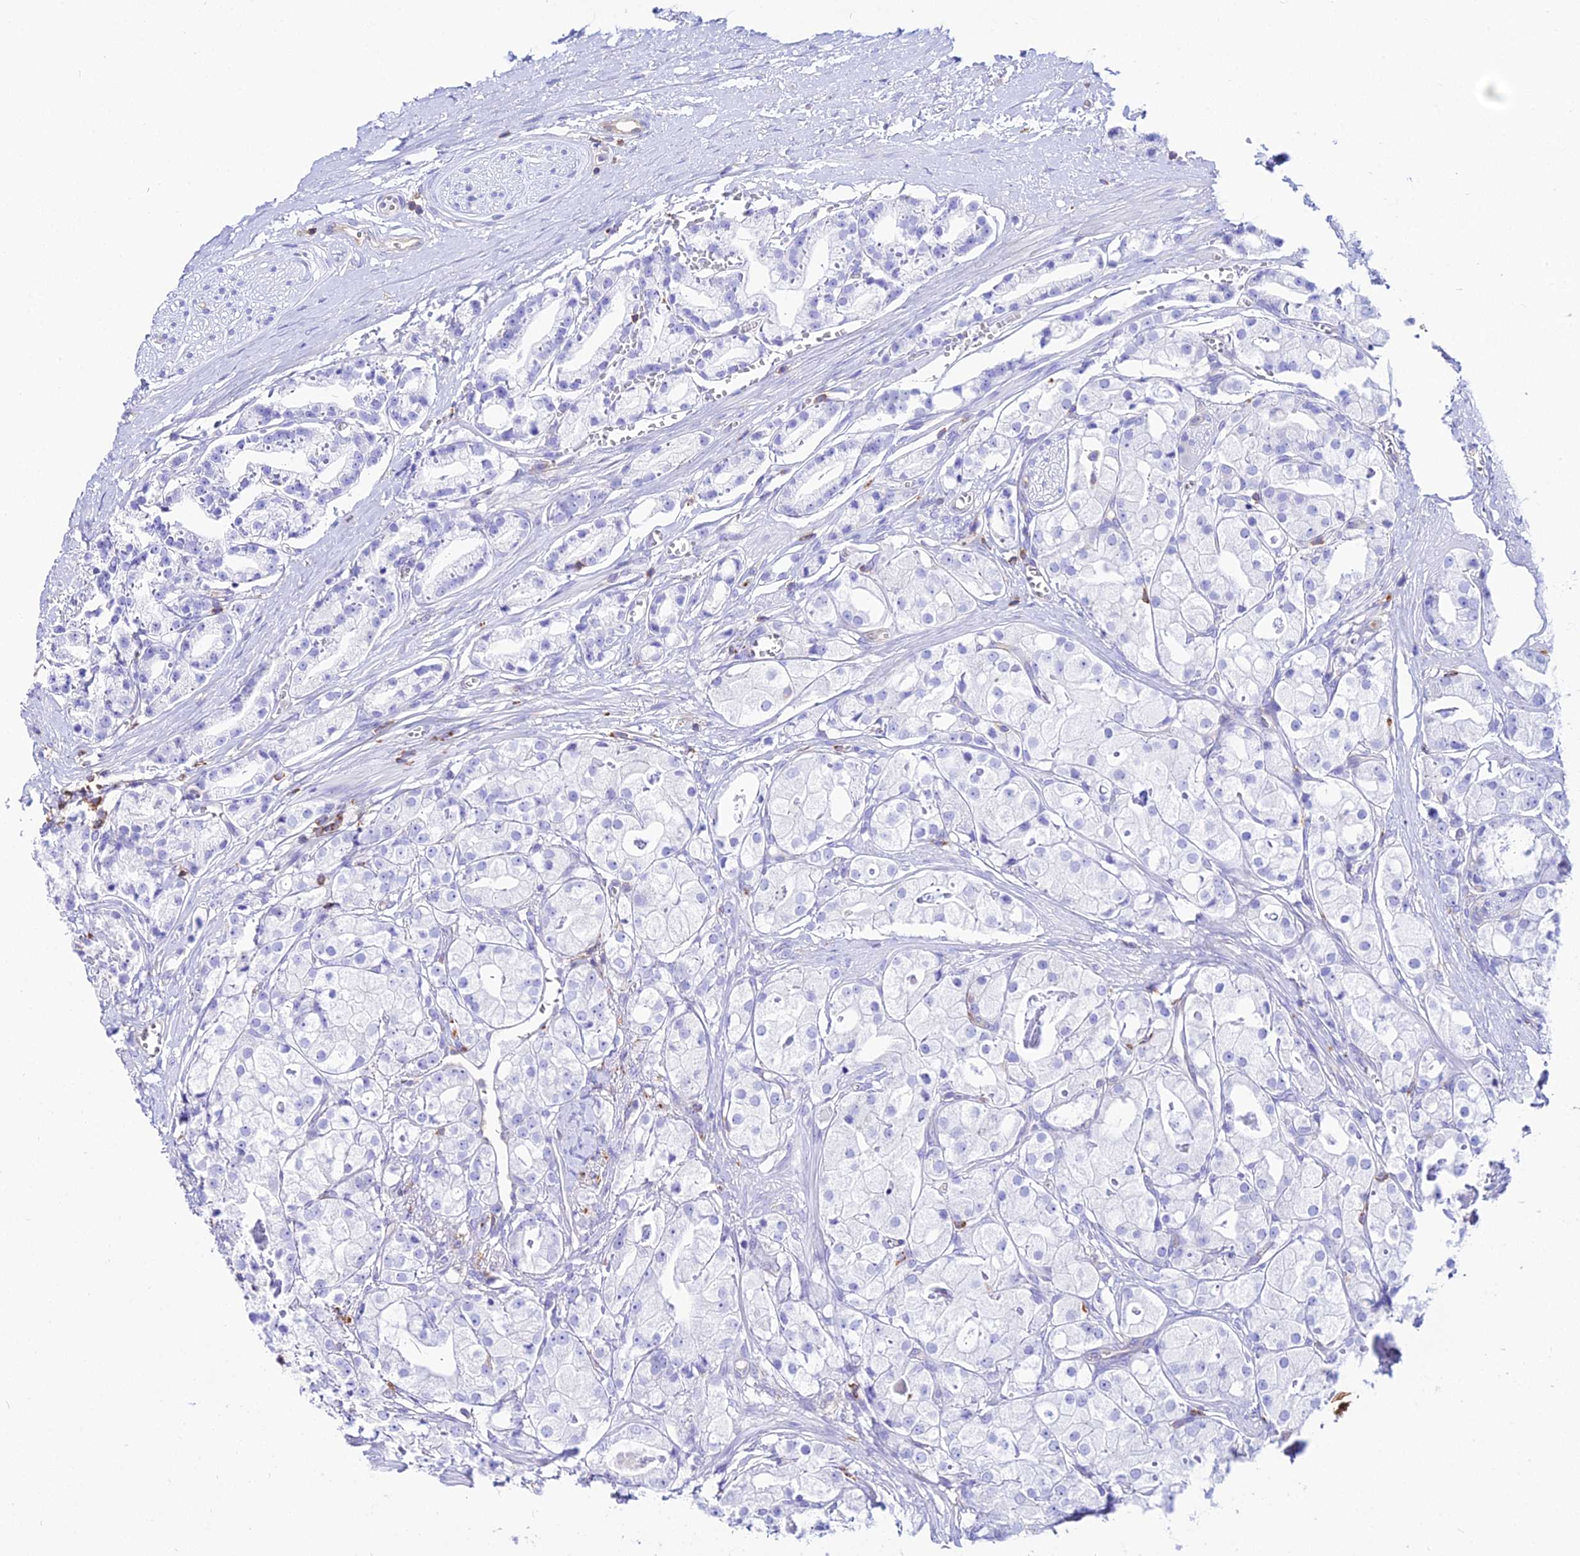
{"staining": {"intensity": "negative", "quantity": "none", "location": "none"}, "tissue": "prostate cancer", "cell_type": "Tumor cells", "image_type": "cancer", "snomed": [{"axis": "morphology", "description": "Adenocarcinoma, High grade"}, {"axis": "topography", "description": "Prostate"}], "caption": "A micrograph of human prostate high-grade adenocarcinoma is negative for staining in tumor cells.", "gene": "S100A16", "patient": {"sex": "male", "age": 71}}